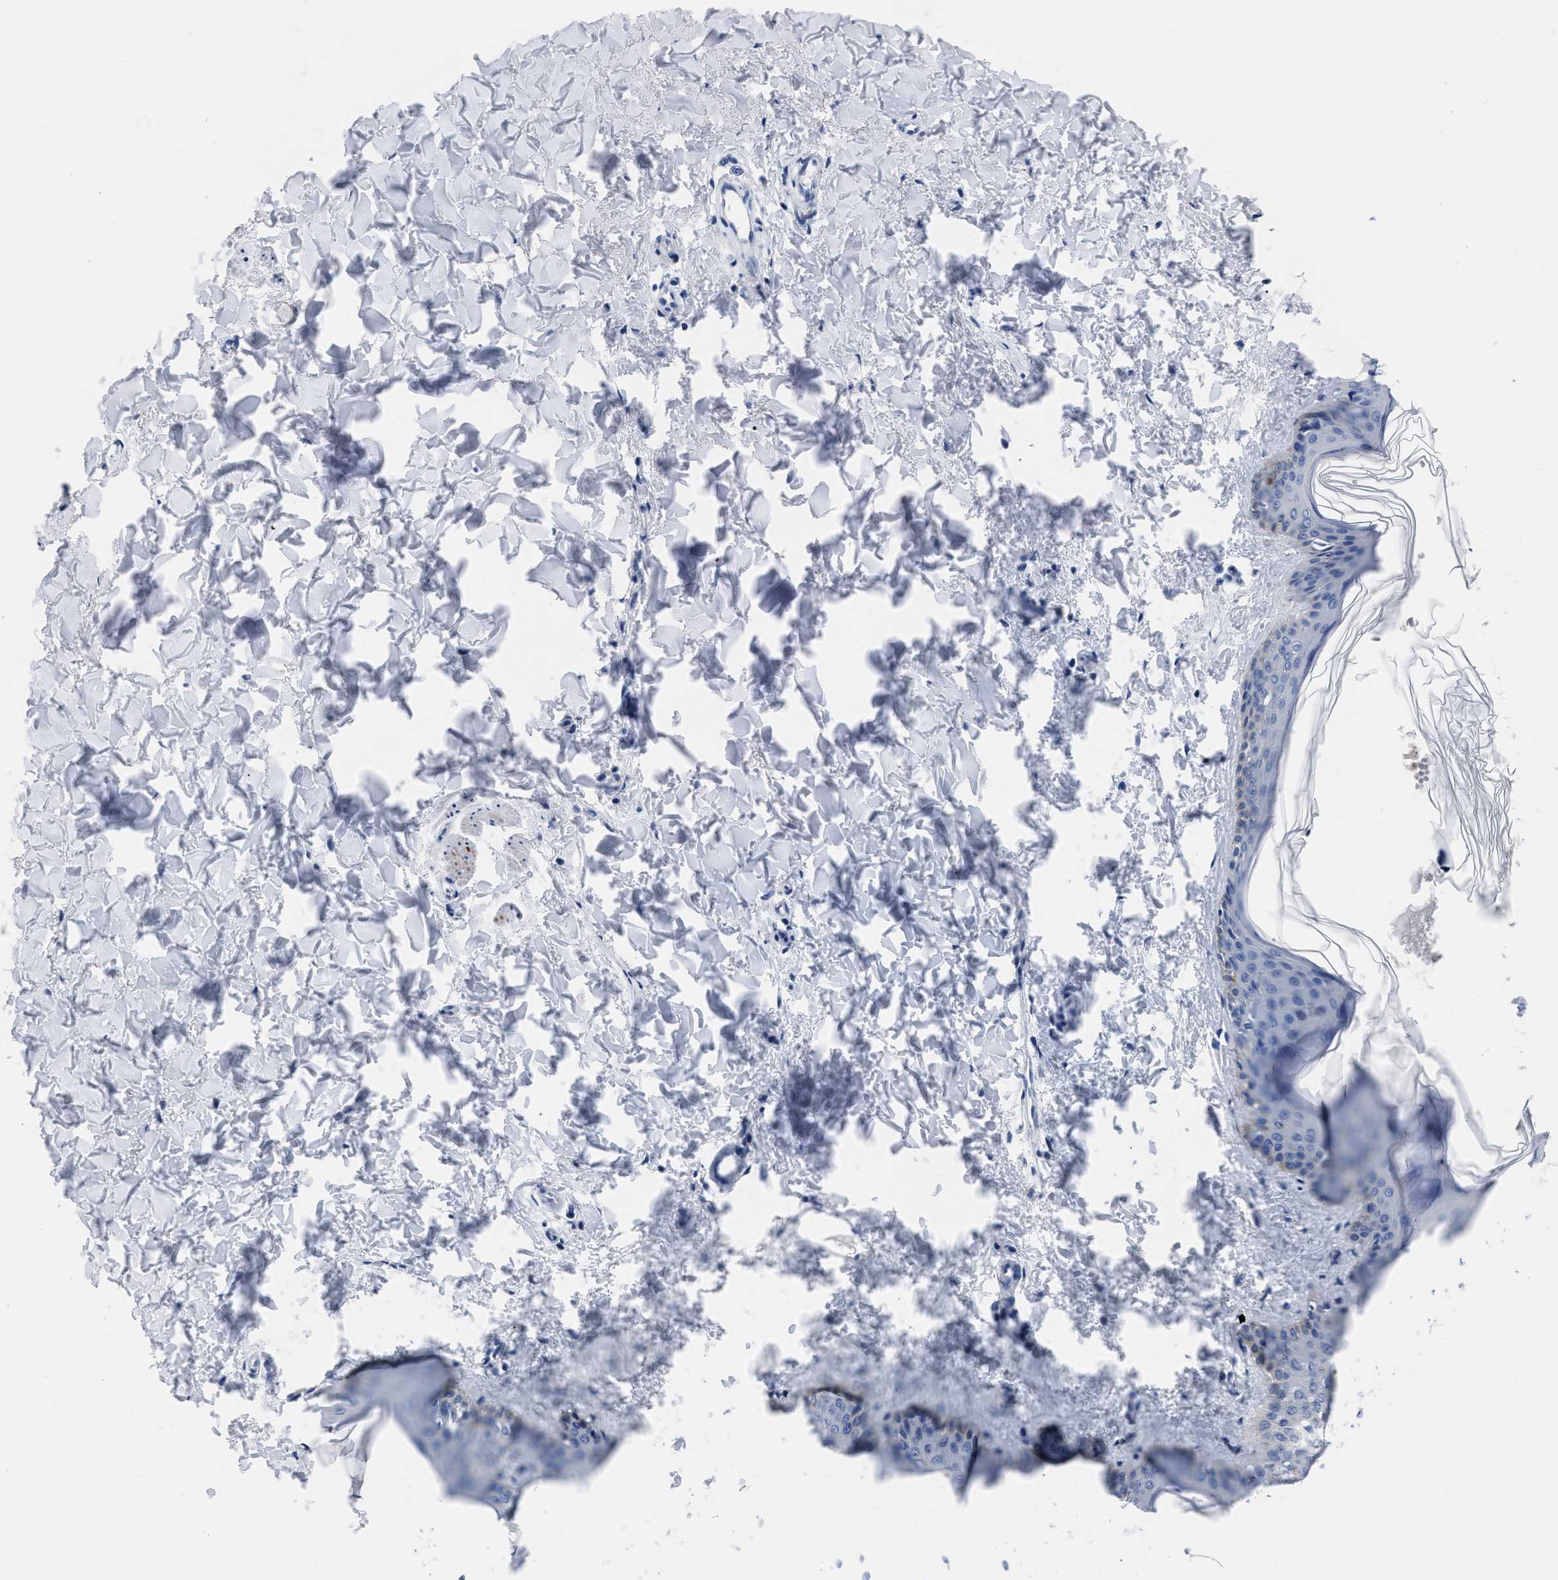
{"staining": {"intensity": "negative", "quantity": "none", "location": "none"}, "tissue": "skin", "cell_type": "Fibroblasts", "image_type": "normal", "snomed": [{"axis": "morphology", "description": "Normal tissue, NOS"}, {"axis": "topography", "description": "Skin"}], "caption": "Human skin stained for a protein using IHC exhibits no expression in fibroblasts.", "gene": "MOV10L1", "patient": {"sex": "female", "age": 17}}